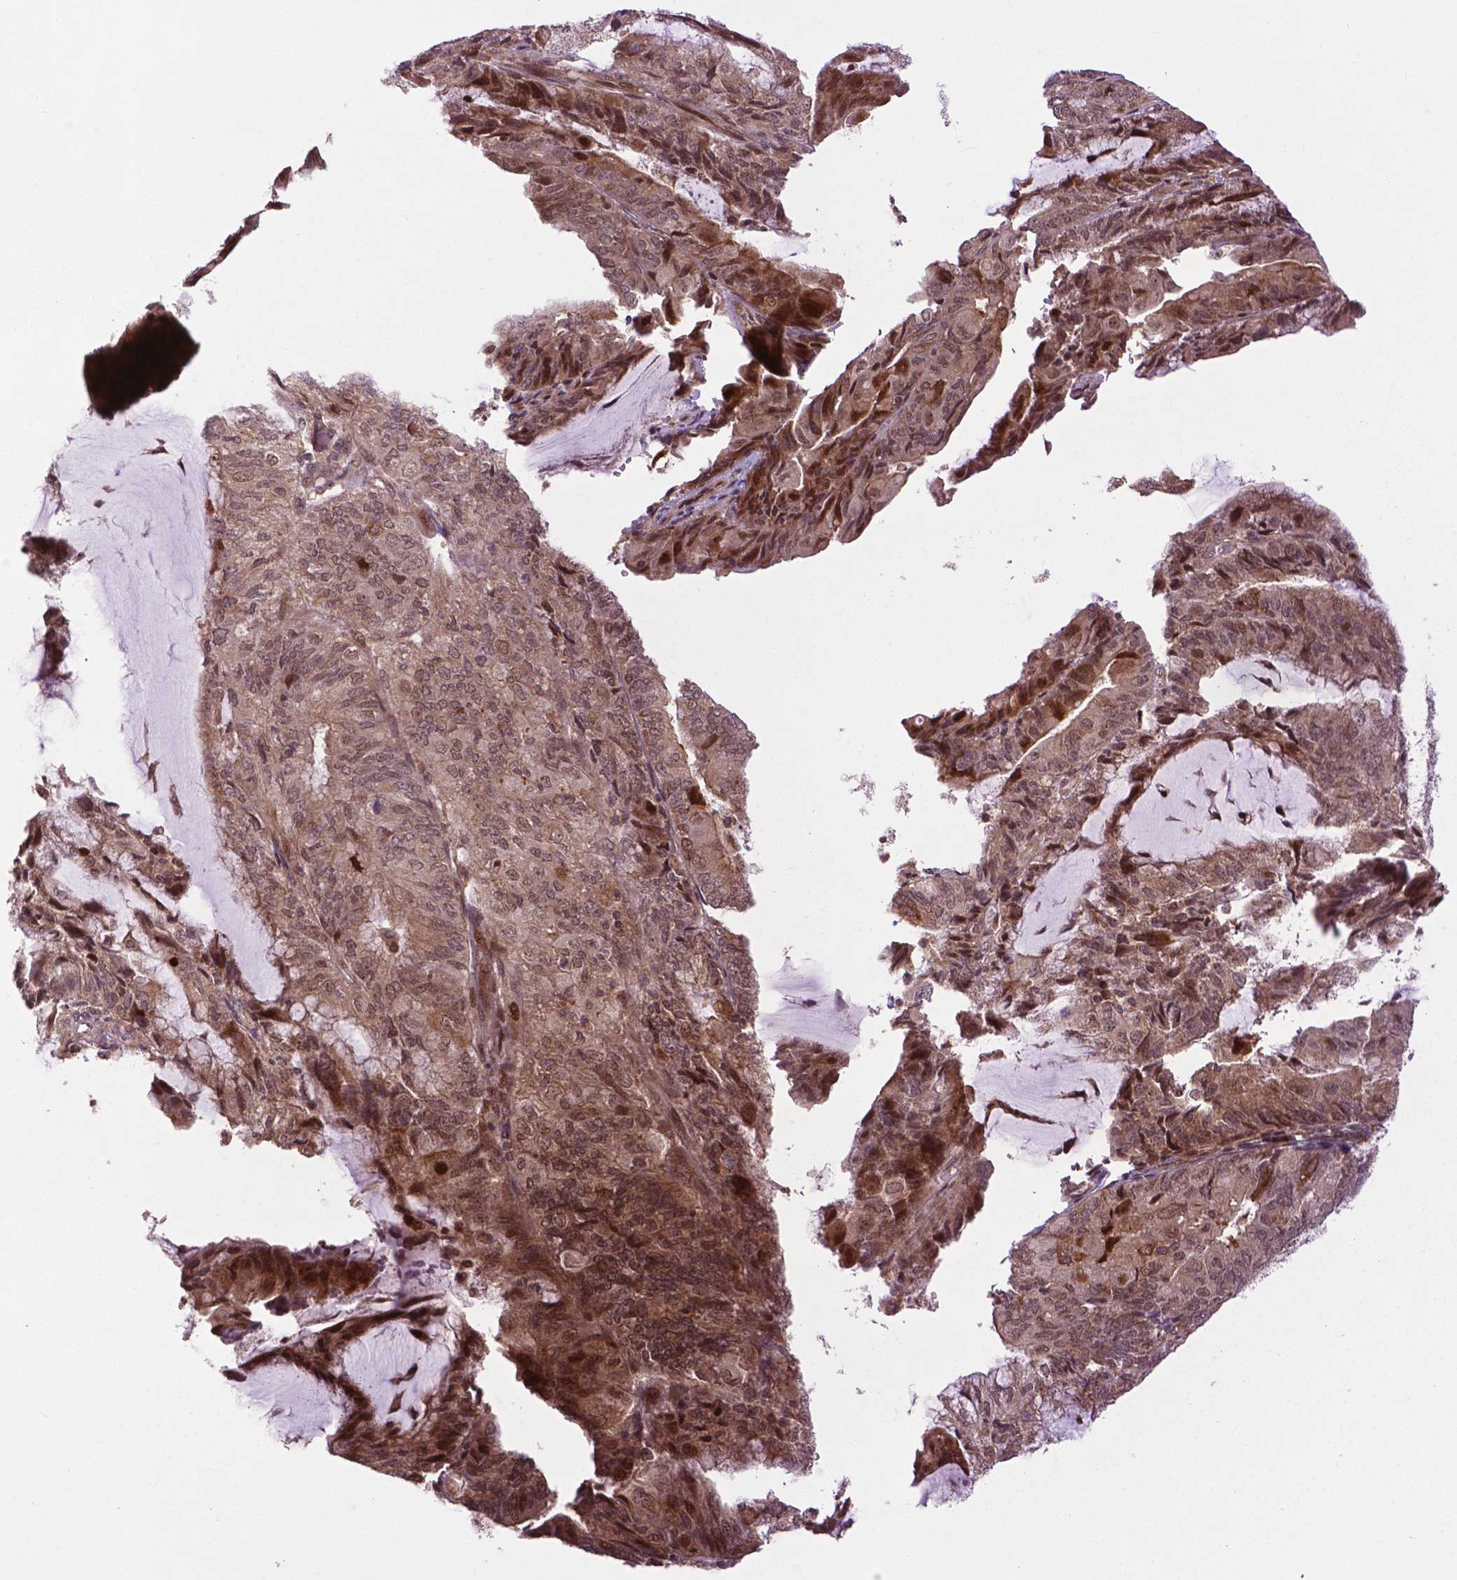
{"staining": {"intensity": "moderate", "quantity": "25%-75%", "location": "cytoplasmic/membranous,nuclear"}, "tissue": "endometrial cancer", "cell_type": "Tumor cells", "image_type": "cancer", "snomed": [{"axis": "morphology", "description": "Adenocarcinoma, NOS"}, {"axis": "topography", "description": "Endometrium"}], "caption": "A high-resolution histopathology image shows IHC staining of endometrial cancer, which exhibits moderate cytoplasmic/membranous and nuclear positivity in approximately 25%-75% of tumor cells.", "gene": "TMX2", "patient": {"sex": "female", "age": 81}}